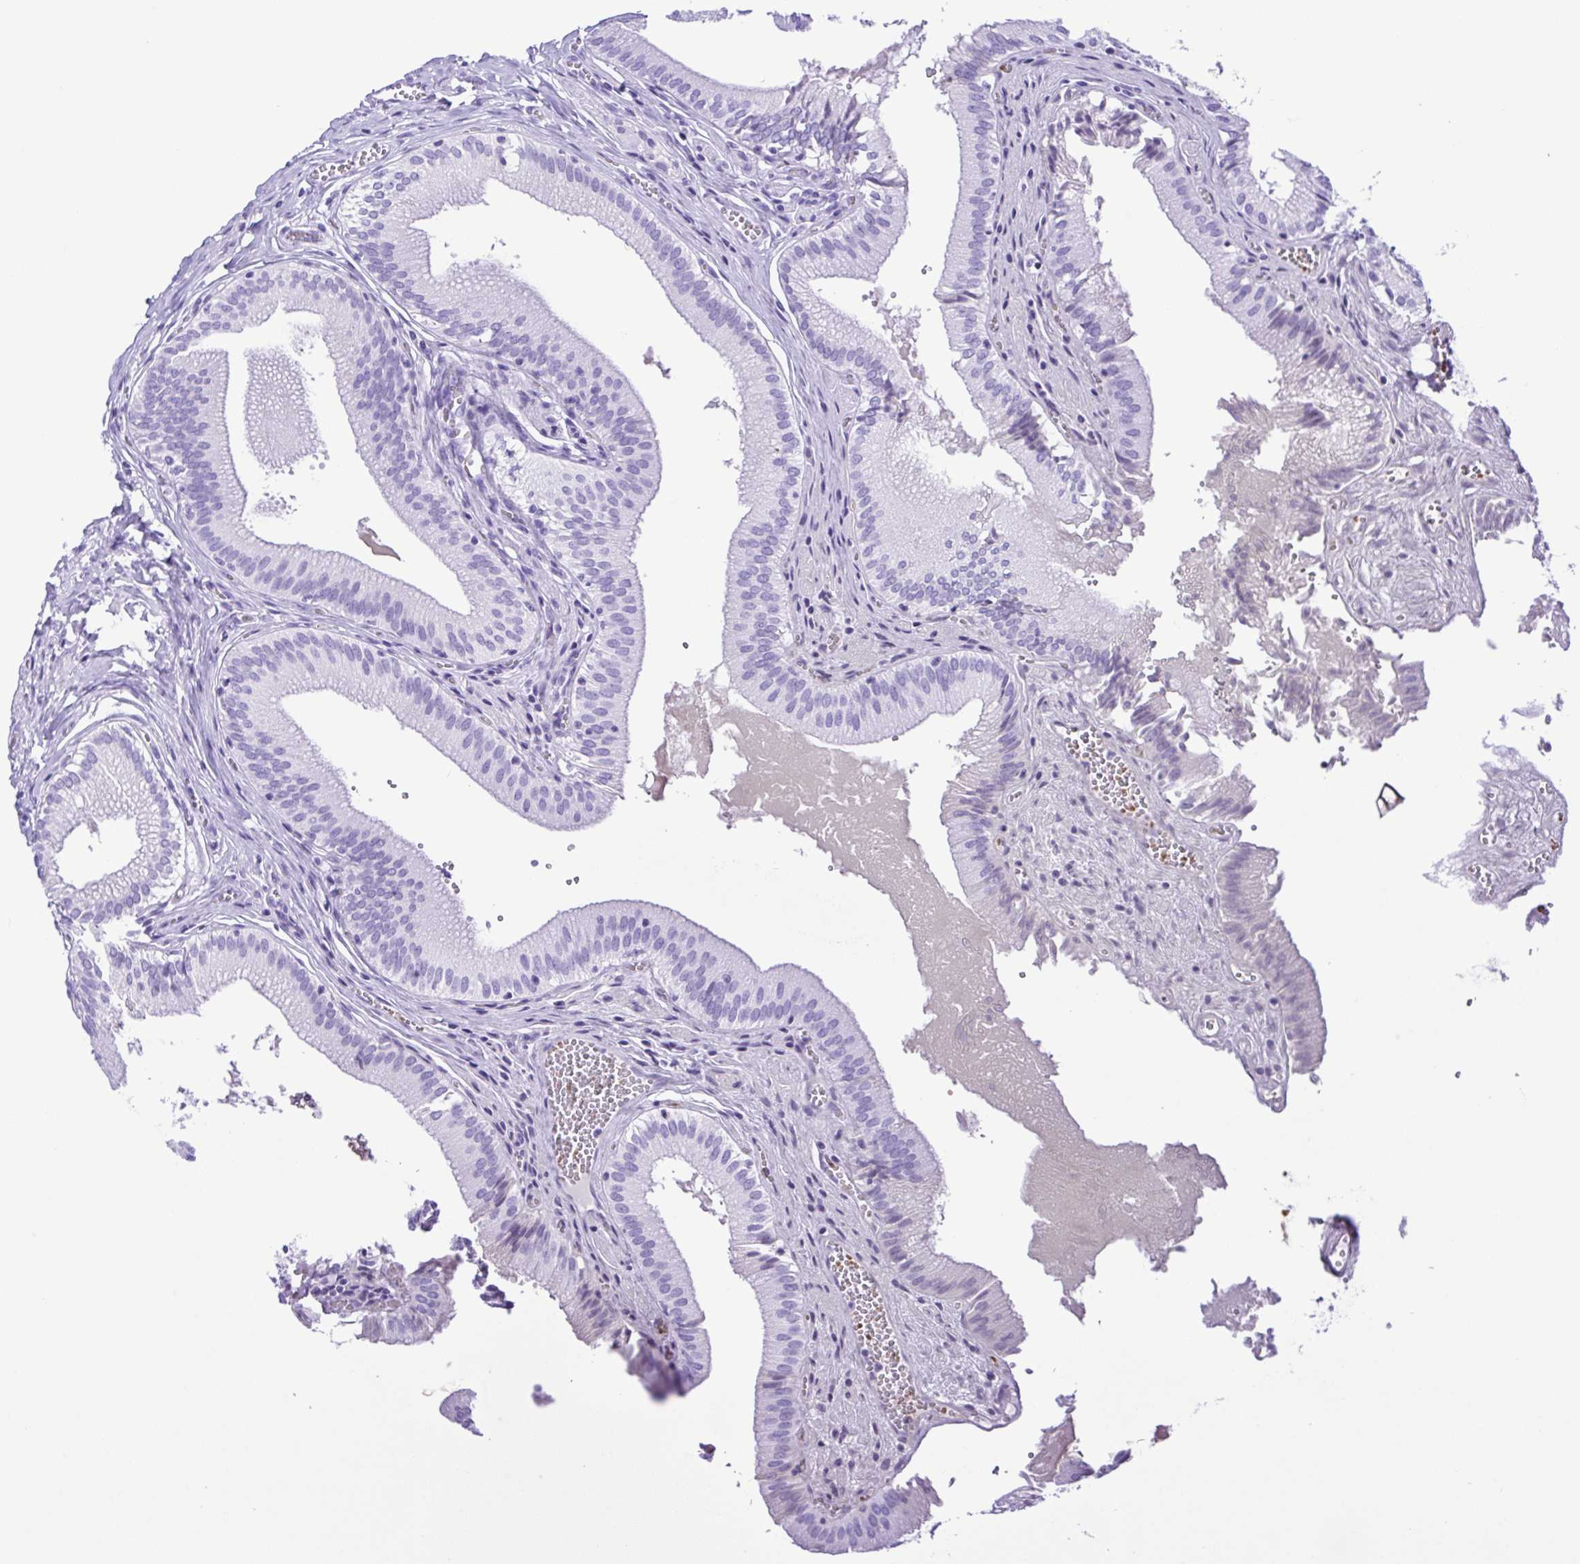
{"staining": {"intensity": "negative", "quantity": "none", "location": "none"}, "tissue": "gallbladder", "cell_type": "Glandular cells", "image_type": "normal", "snomed": [{"axis": "morphology", "description": "Normal tissue, NOS"}, {"axis": "topography", "description": "Gallbladder"}, {"axis": "topography", "description": "Peripheral nerve tissue"}], "caption": "Immunohistochemical staining of unremarkable human gallbladder demonstrates no significant positivity in glandular cells. (Stains: DAB IHC with hematoxylin counter stain, Microscopy: brightfield microscopy at high magnification).", "gene": "SYT1", "patient": {"sex": "male", "age": 17}}